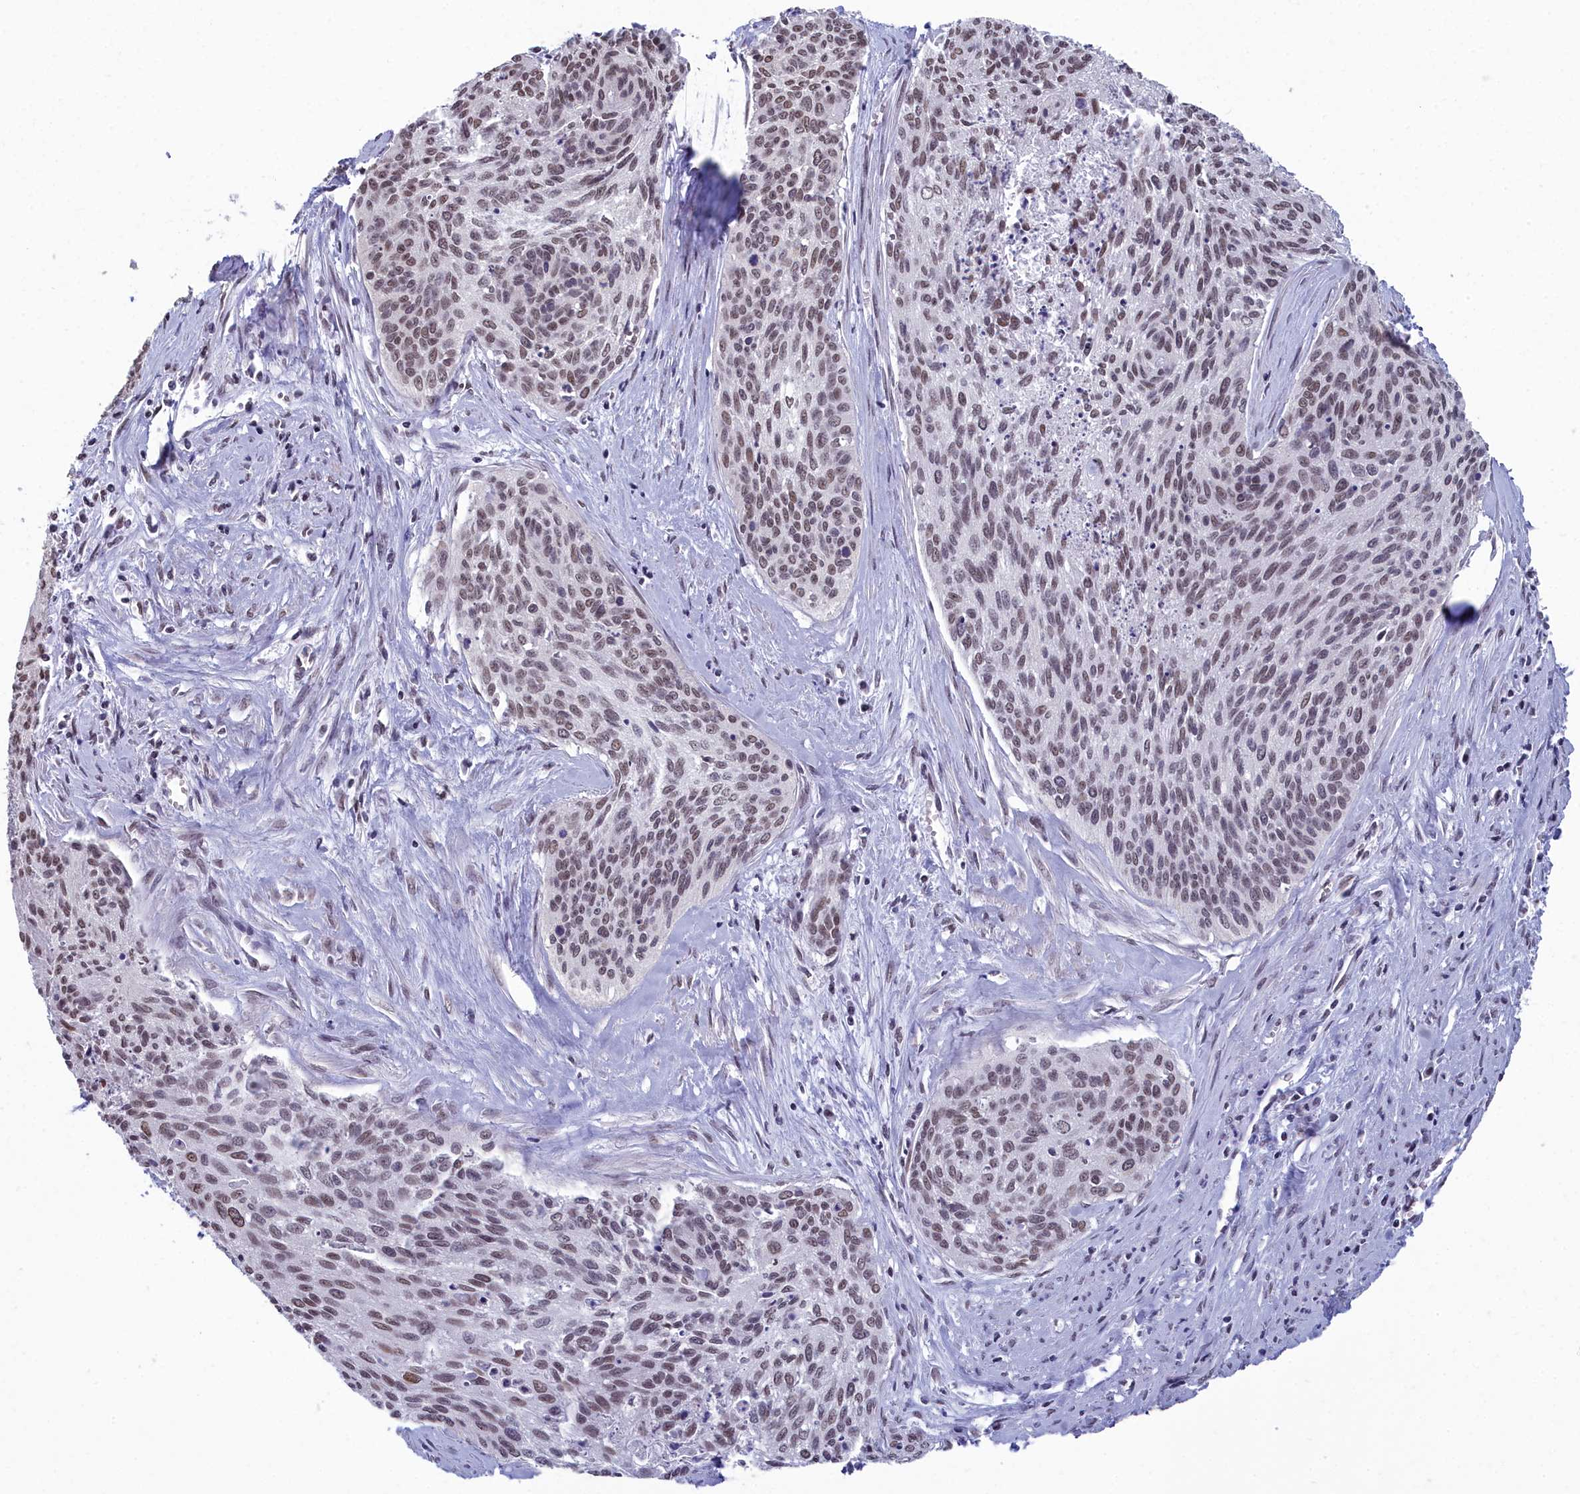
{"staining": {"intensity": "moderate", "quantity": ">75%", "location": "nuclear"}, "tissue": "cervical cancer", "cell_type": "Tumor cells", "image_type": "cancer", "snomed": [{"axis": "morphology", "description": "Squamous cell carcinoma, NOS"}, {"axis": "topography", "description": "Cervix"}], "caption": "This histopathology image exhibits immunohistochemistry staining of human cervical cancer (squamous cell carcinoma), with medium moderate nuclear expression in approximately >75% of tumor cells.", "gene": "CCDC97", "patient": {"sex": "female", "age": 55}}